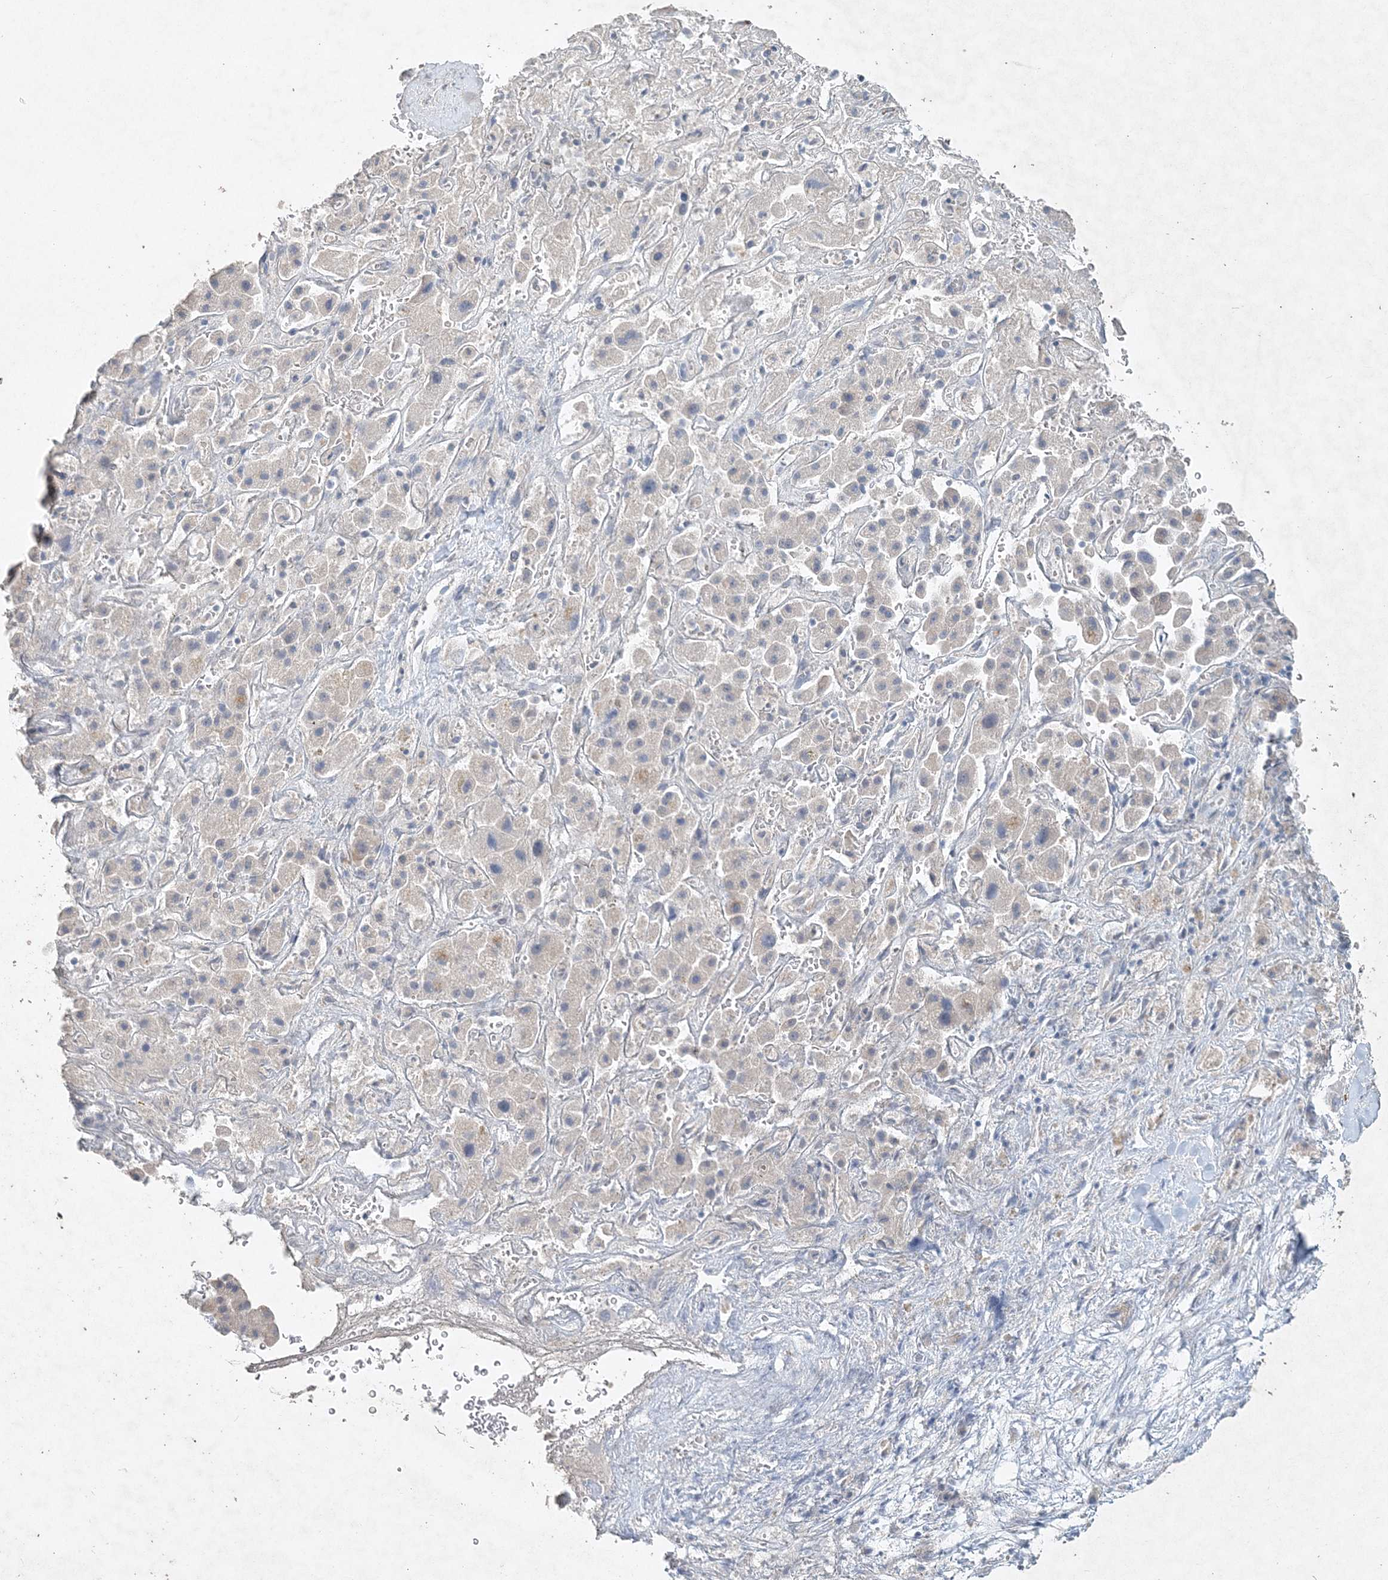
{"staining": {"intensity": "negative", "quantity": "none", "location": "none"}, "tissue": "liver cancer", "cell_type": "Tumor cells", "image_type": "cancer", "snomed": [{"axis": "morphology", "description": "Cholangiocarcinoma"}, {"axis": "topography", "description": "Liver"}], "caption": "This is an IHC image of liver cholangiocarcinoma. There is no expression in tumor cells.", "gene": "DNAH5", "patient": {"sex": "female", "age": 52}}